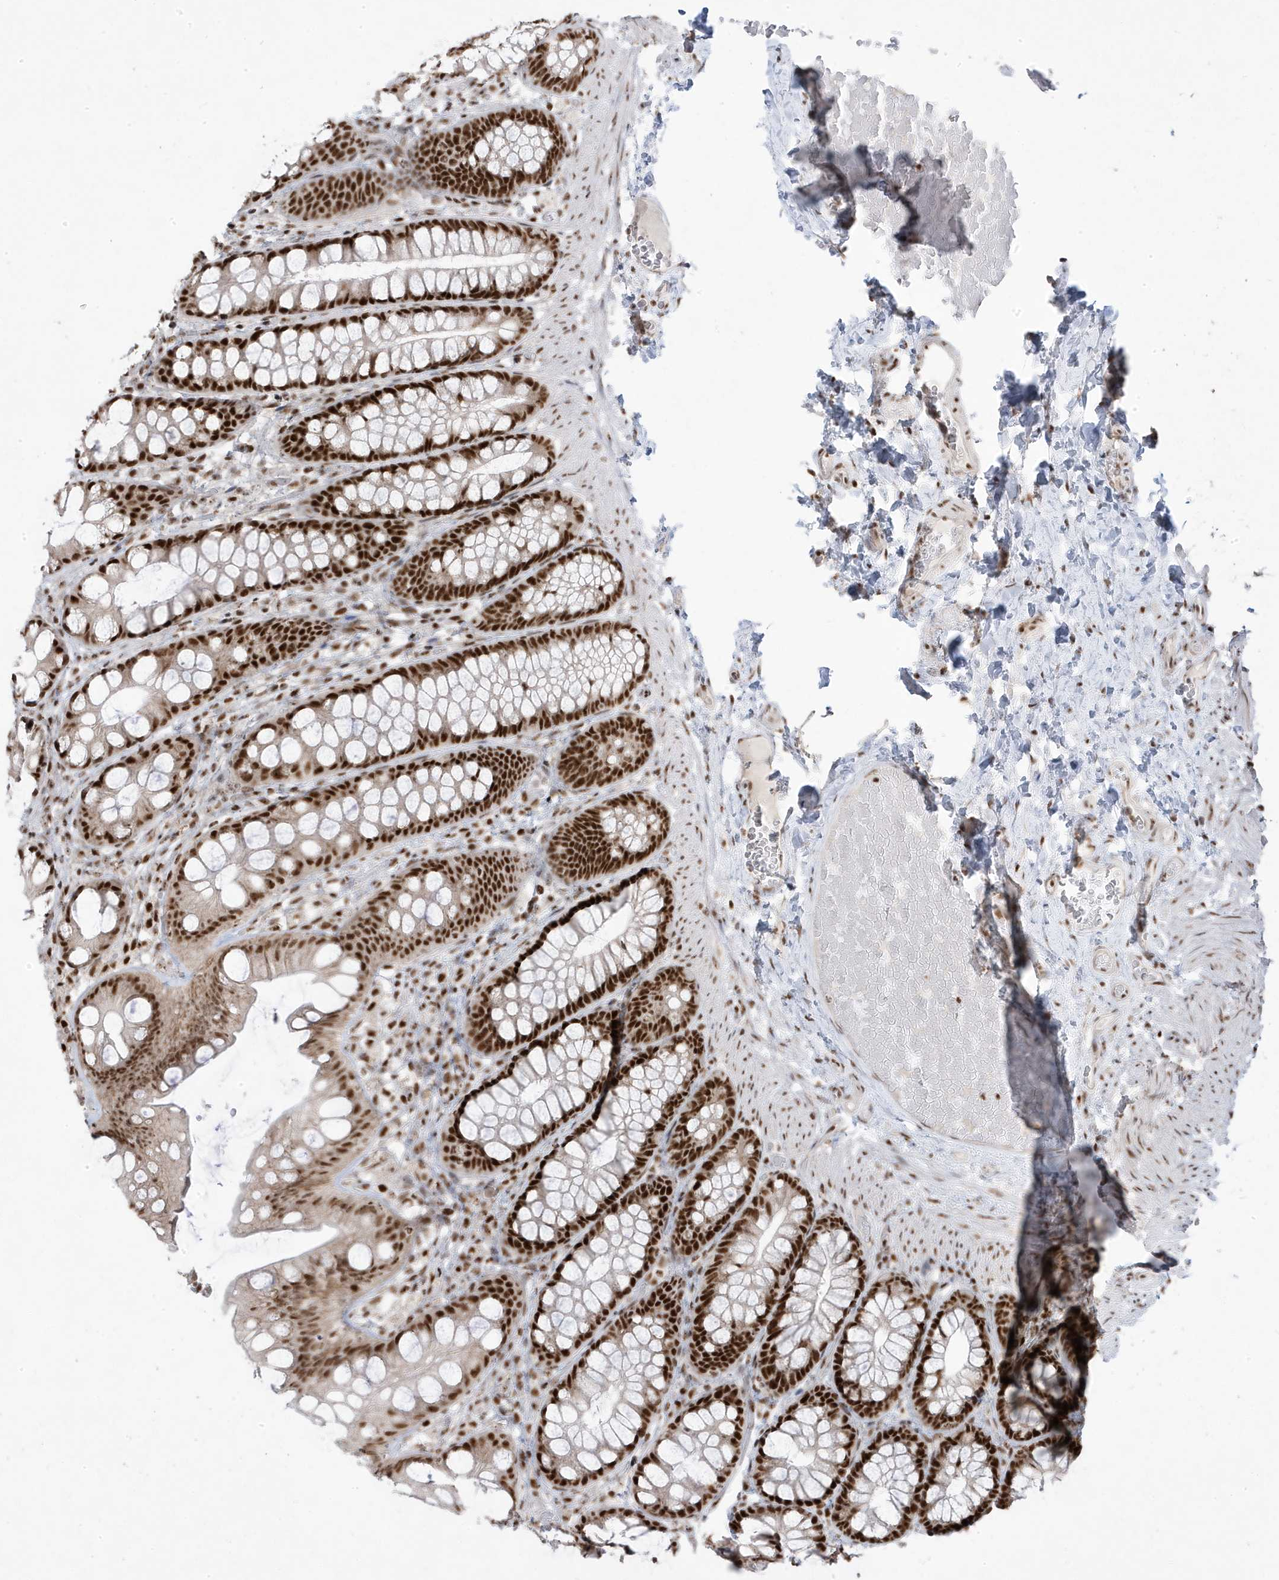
{"staining": {"intensity": "moderate", "quantity": ">75%", "location": "nuclear"}, "tissue": "colon", "cell_type": "Endothelial cells", "image_type": "normal", "snomed": [{"axis": "morphology", "description": "Normal tissue, NOS"}, {"axis": "topography", "description": "Colon"}], "caption": "Endothelial cells demonstrate medium levels of moderate nuclear staining in about >75% of cells in normal human colon.", "gene": "MTREX", "patient": {"sex": "male", "age": 47}}